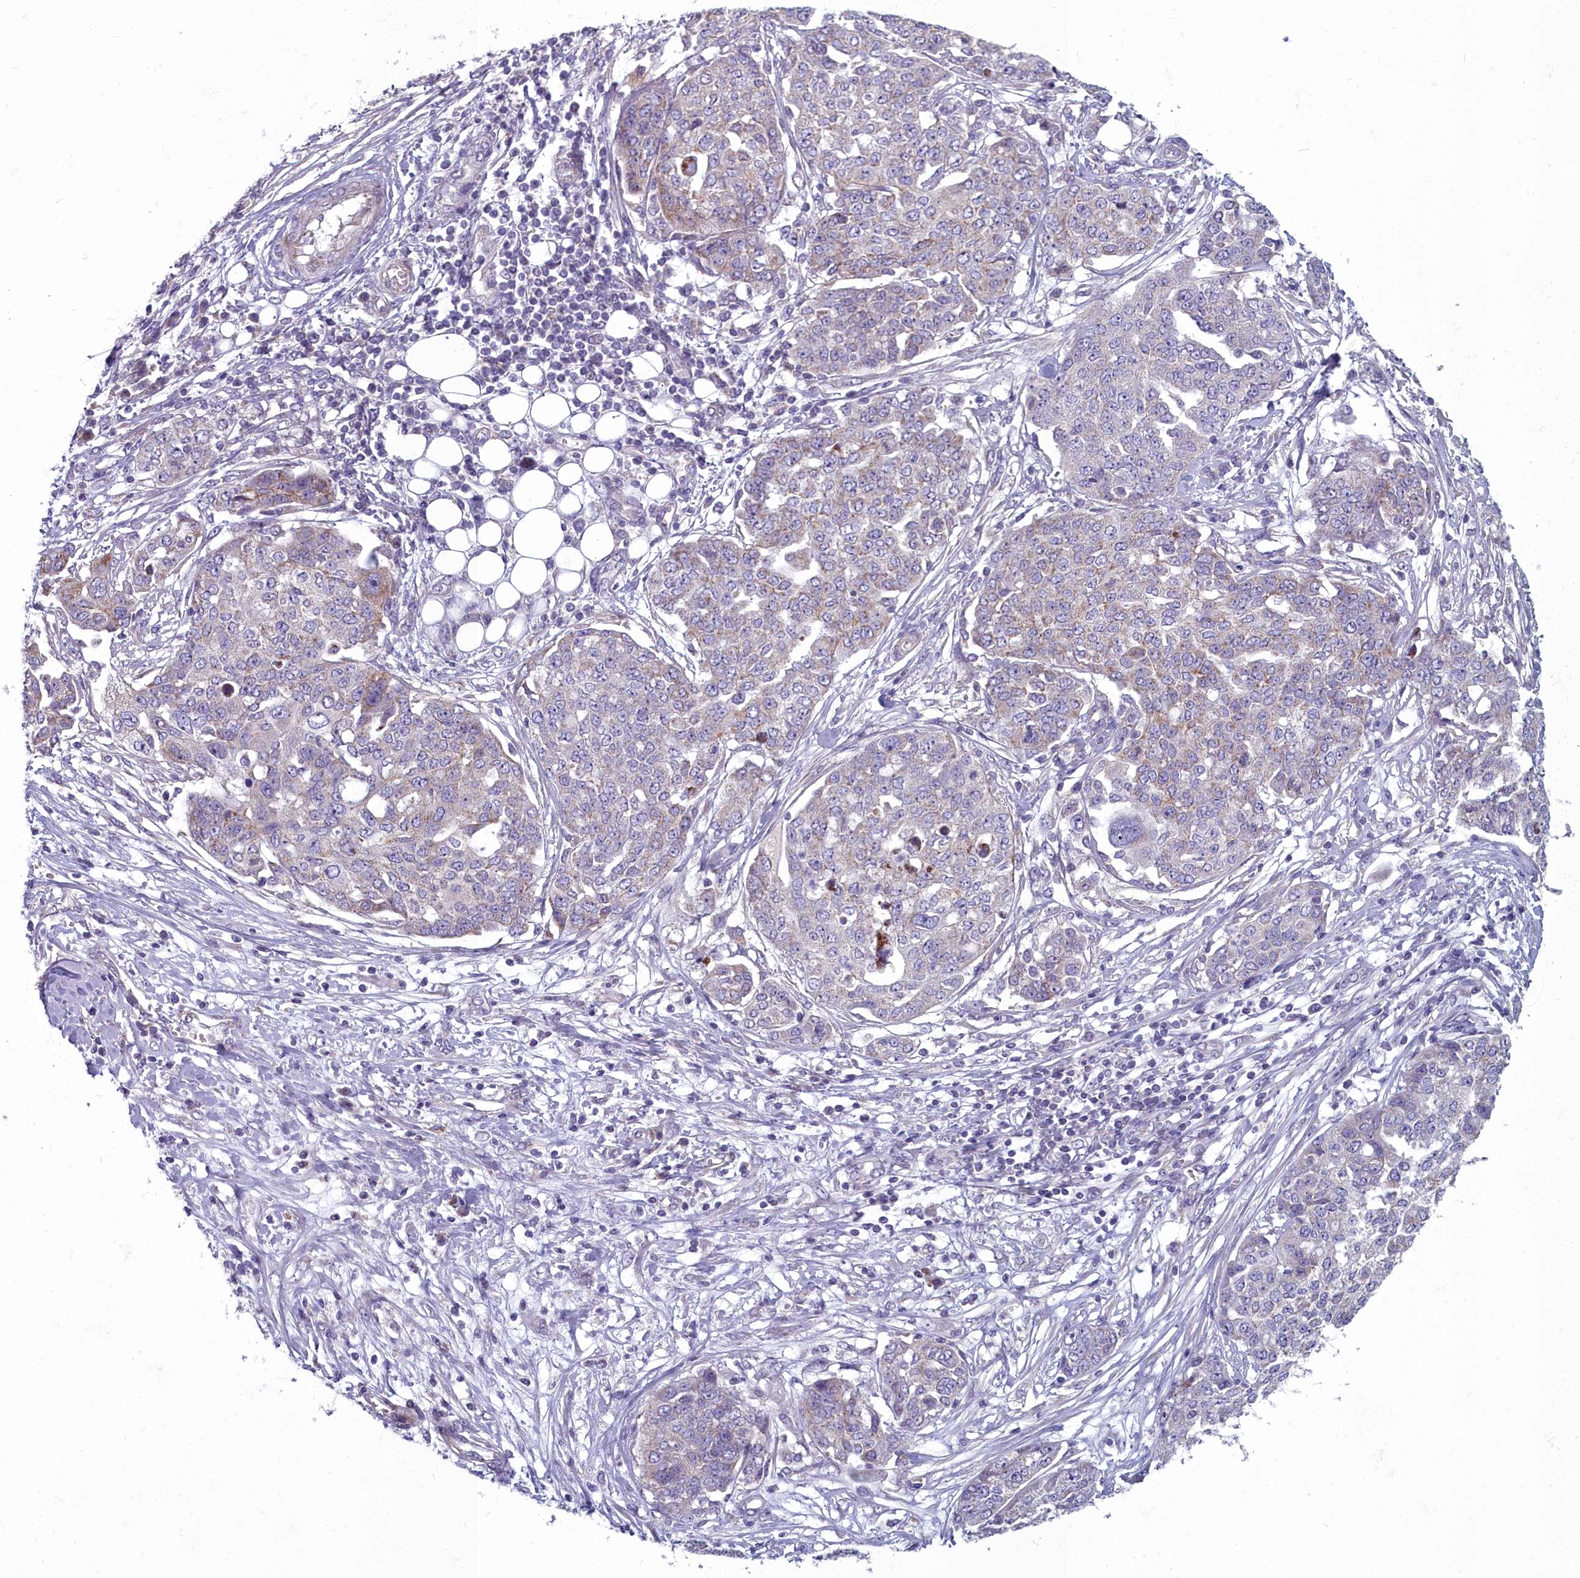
{"staining": {"intensity": "weak", "quantity": "<25%", "location": "cytoplasmic/membranous"}, "tissue": "ovarian cancer", "cell_type": "Tumor cells", "image_type": "cancer", "snomed": [{"axis": "morphology", "description": "Cystadenocarcinoma, serous, NOS"}, {"axis": "topography", "description": "Soft tissue"}, {"axis": "topography", "description": "Ovary"}], "caption": "An immunohistochemistry image of ovarian cancer (serous cystadenocarcinoma) is shown. There is no staining in tumor cells of ovarian cancer (serous cystadenocarcinoma).", "gene": "INSYN2A", "patient": {"sex": "female", "age": 57}}